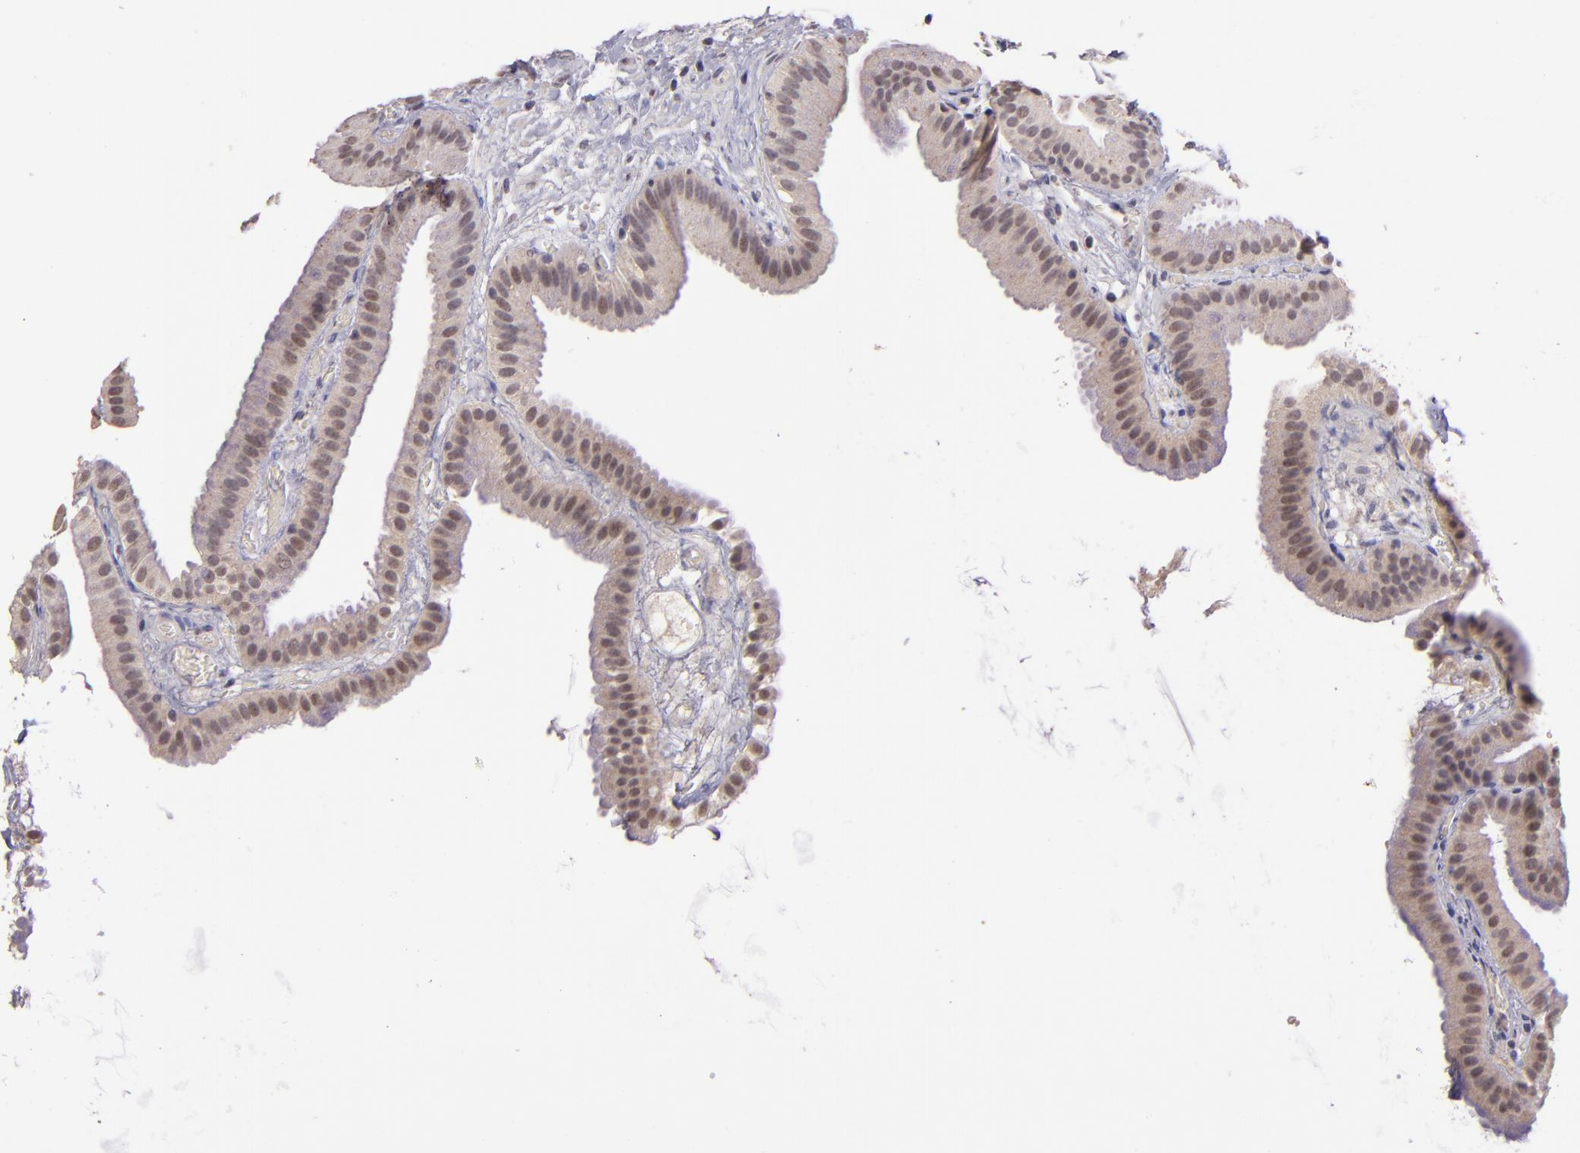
{"staining": {"intensity": "weak", "quantity": "25%-75%", "location": "cytoplasmic/membranous"}, "tissue": "gallbladder", "cell_type": "Glandular cells", "image_type": "normal", "snomed": [{"axis": "morphology", "description": "Normal tissue, NOS"}, {"axis": "topography", "description": "Gallbladder"}], "caption": "DAB immunohistochemical staining of benign gallbladder demonstrates weak cytoplasmic/membranous protein staining in approximately 25%-75% of glandular cells.", "gene": "TAF7L", "patient": {"sex": "female", "age": 63}}